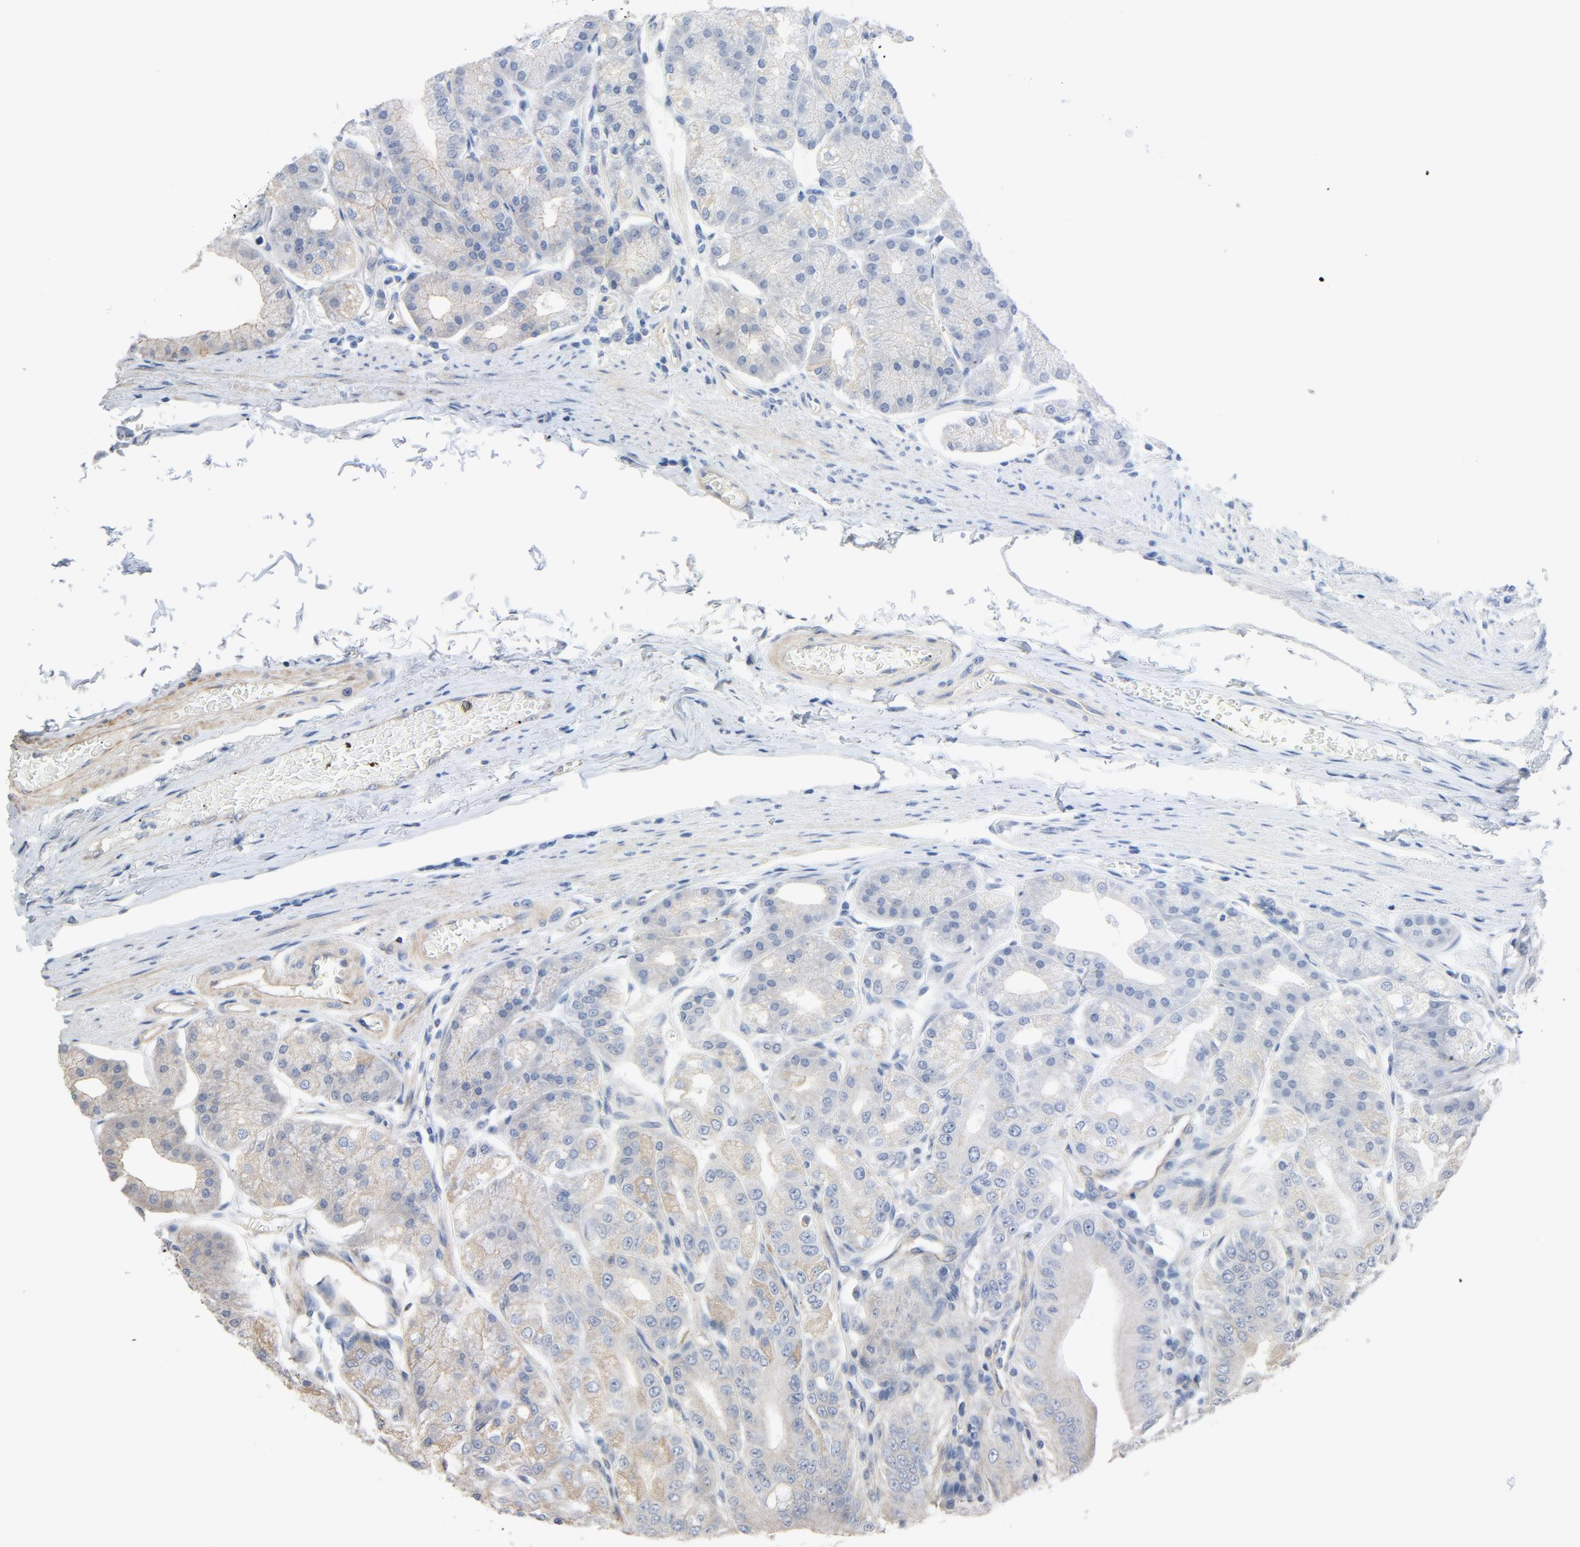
{"staining": {"intensity": "moderate", "quantity": "25%-75%", "location": "cytoplasmic/membranous"}, "tissue": "stomach", "cell_type": "Glandular cells", "image_type": "normal", "snomed": [{"axis": "morphology", "description": "Normal tissue, NOS"}, {"axis": "topography", "description": "Stomach, lower"}], "caption": "A brown stain shows moderate cytoplasmic/membranous staining of a protein in glandular cells of benign stomach.", "gene": "TRIOBP", "patient": {"sex": "male", "age": 71}}